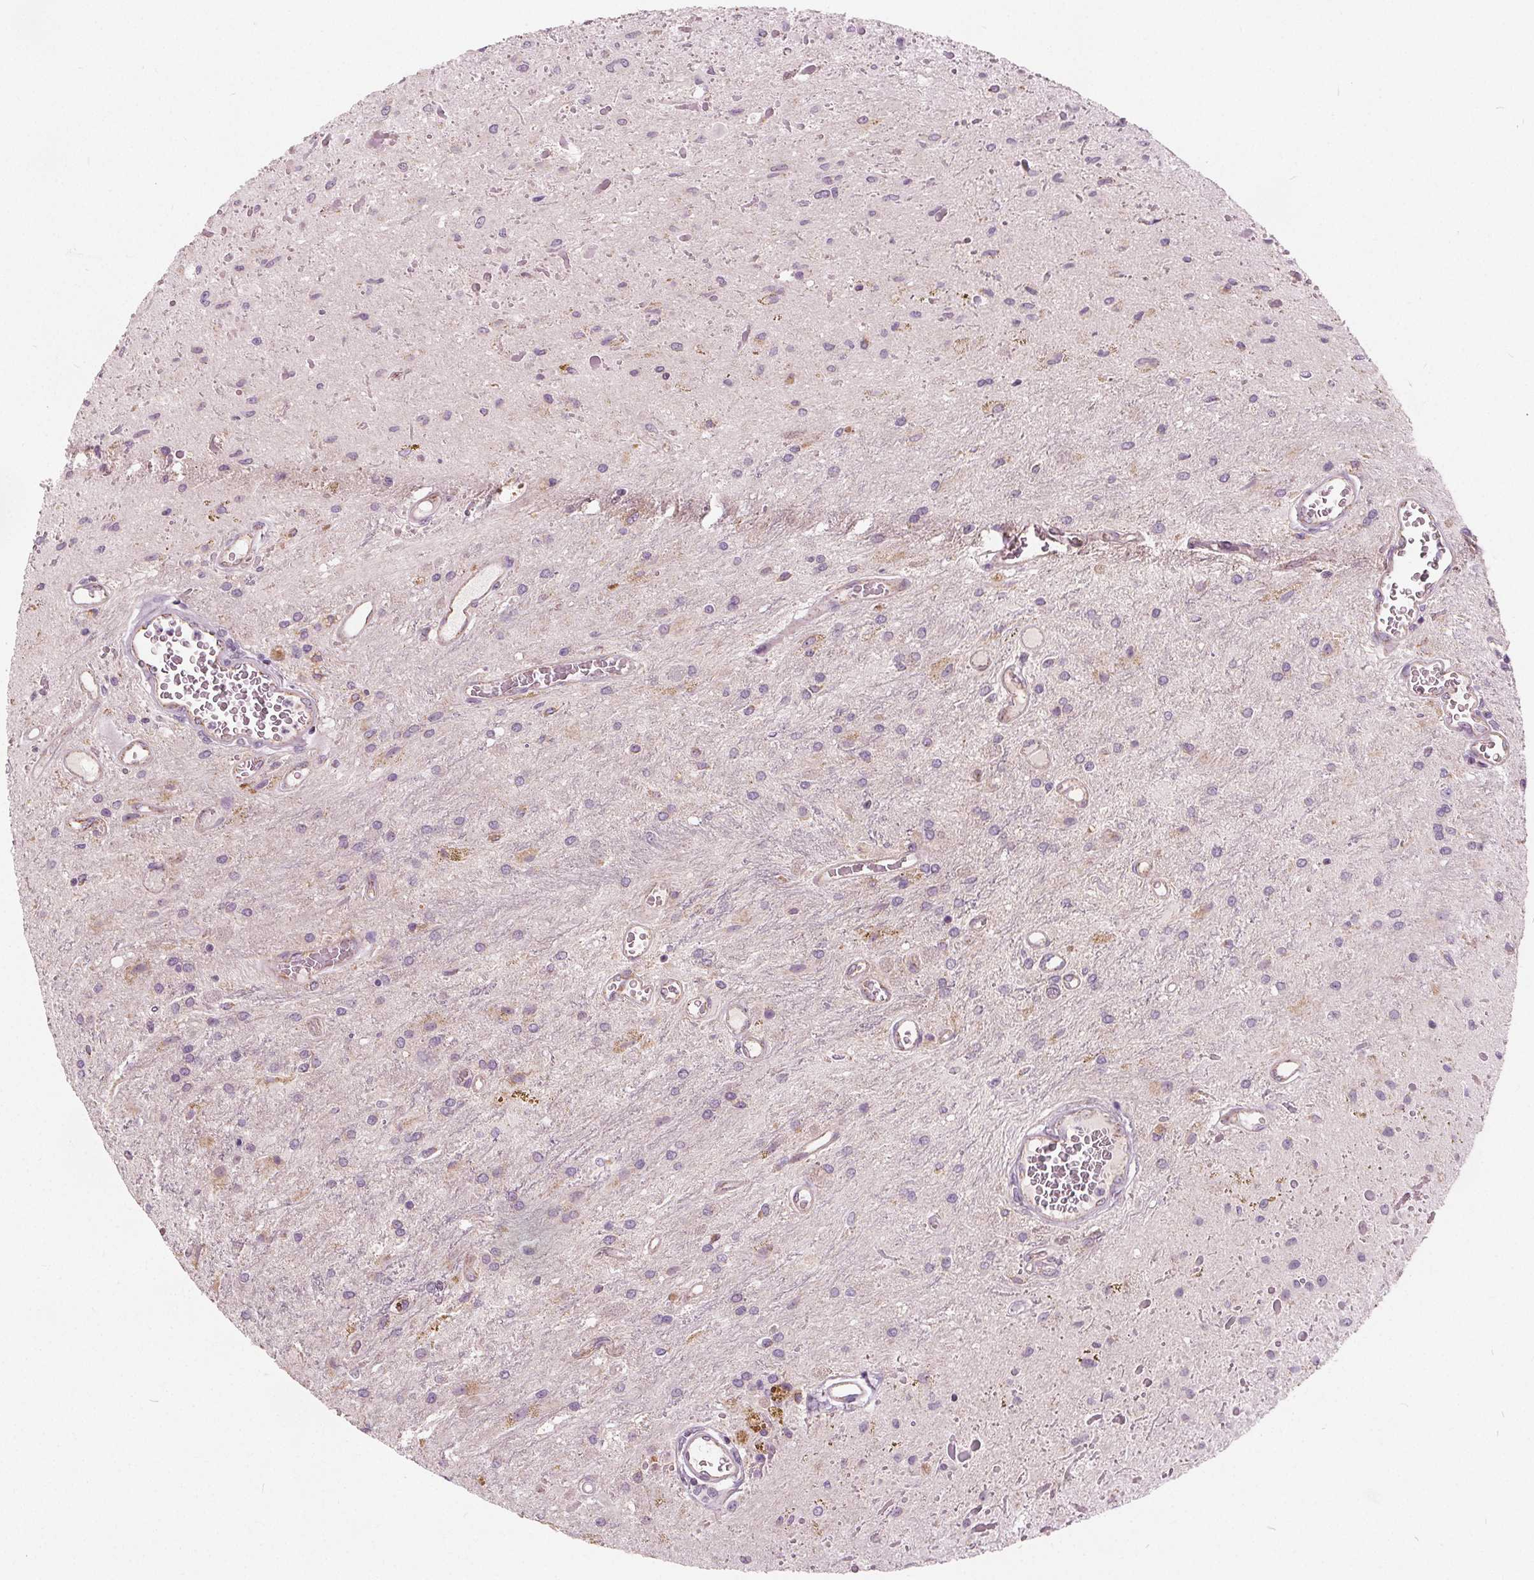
{"staining": {"intensity": "negative", "quantity": "none", "location": "none"}, "tissue": "glioma", "cell_type": "Tumor cells", "image_type": "cancer", "snomed": [{"axis": "morphology", "description": "Glioma, malignant, Low grade"}, {"axis": "topography", "description": "Cerebellum"}], "caption": "IHC micrograph of neoplastic tissue: human glioma stained with DAB (3,3'-diaminobenzidine) shows no significant protein staining in tumor cells.", "gene": "ECI2", "patient": {"sex": "female", "age": 14}}